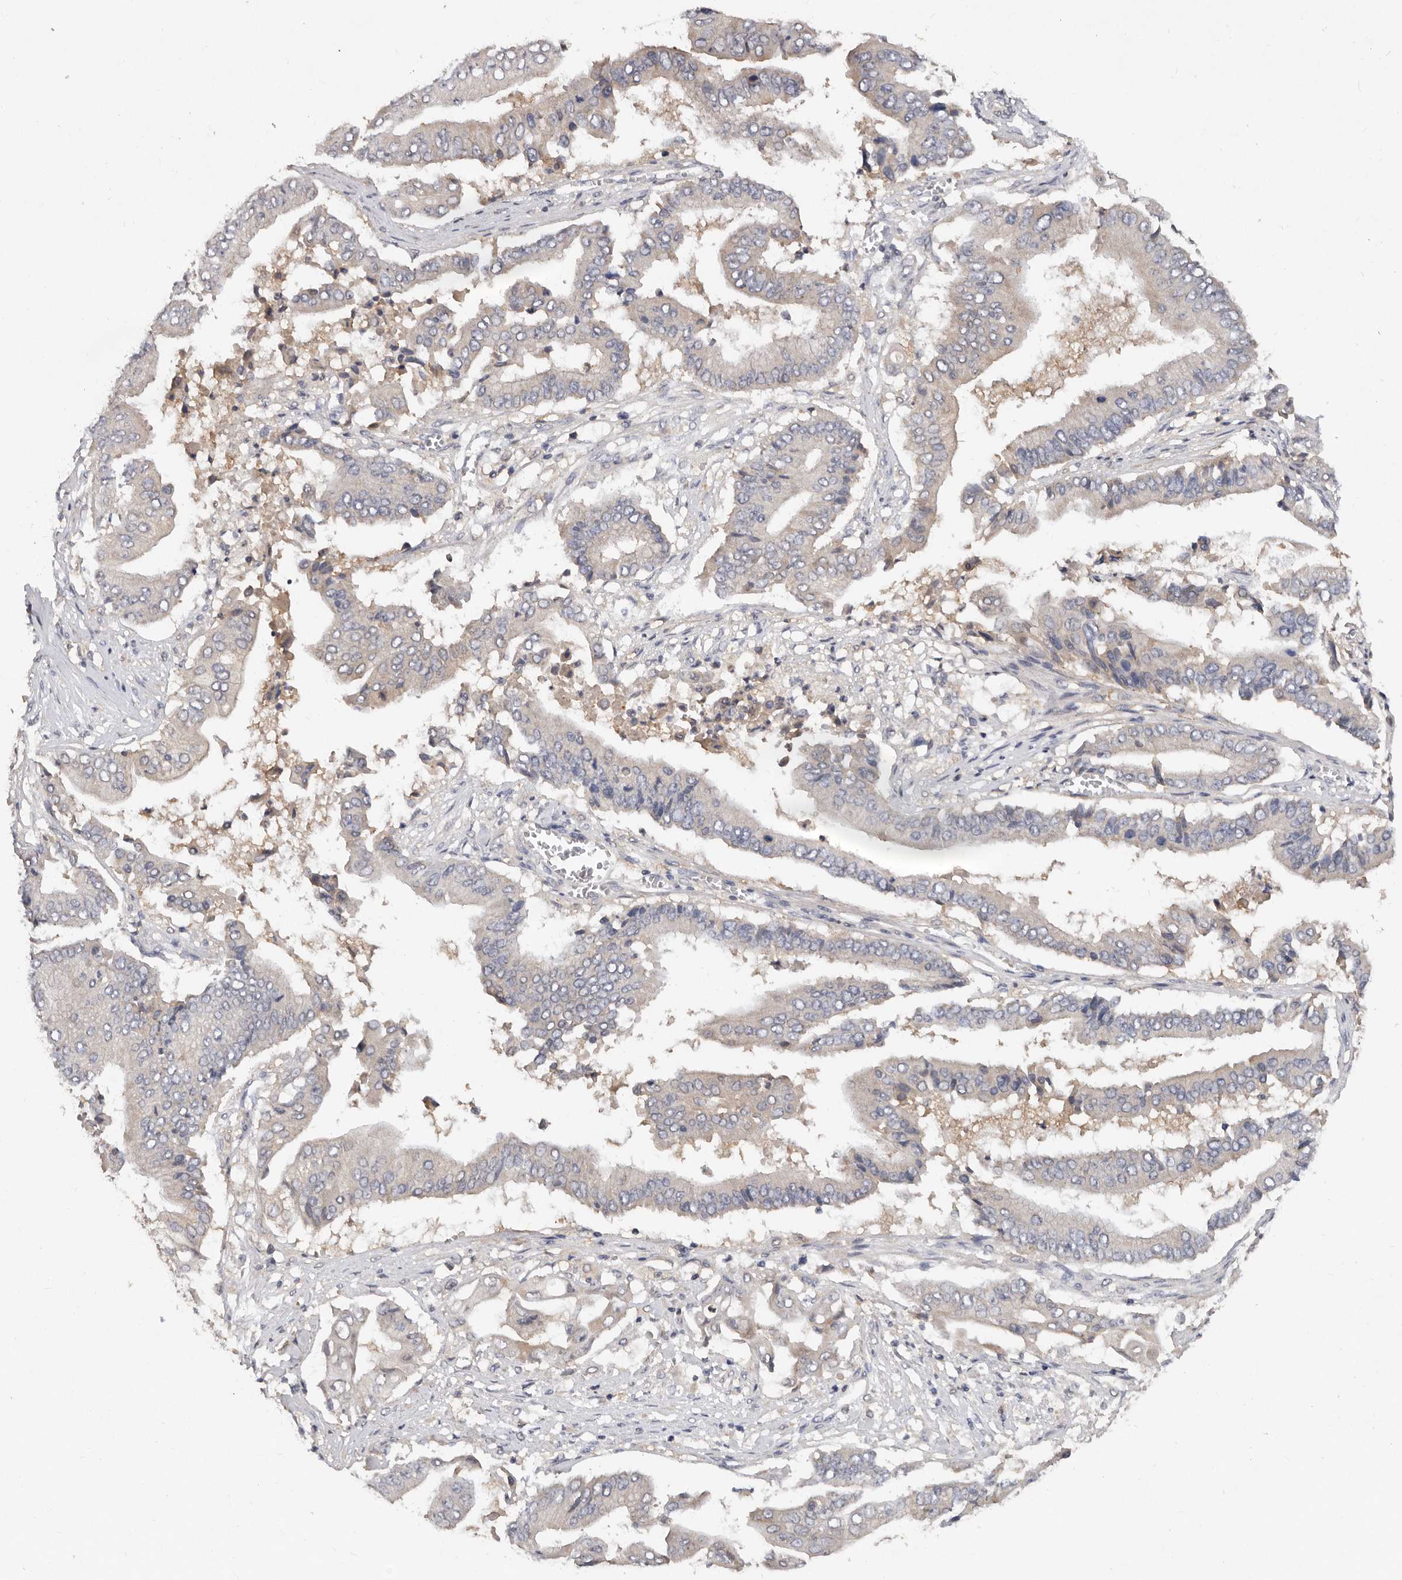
{"staining": {"intensity": "negative", "quantity": "none", "location": "none"}, "tissue": "pancreatic cancer", "cell_type": "Tumor cells", "image_type": "cancer", "snomed": [{"axis": "morphology", "description": "Adenocarcinoma, NOS"}, {"axis": "topography", "description": "Pancreas"}], "caption": "This is a image of immunohistochemistry (IHC) staining of pancreatic cancer (adenocarcinoma), which shows no staining in tumor cells.", "gene": "EDEM1", "patient": {"sex": "female", "age": 77}}